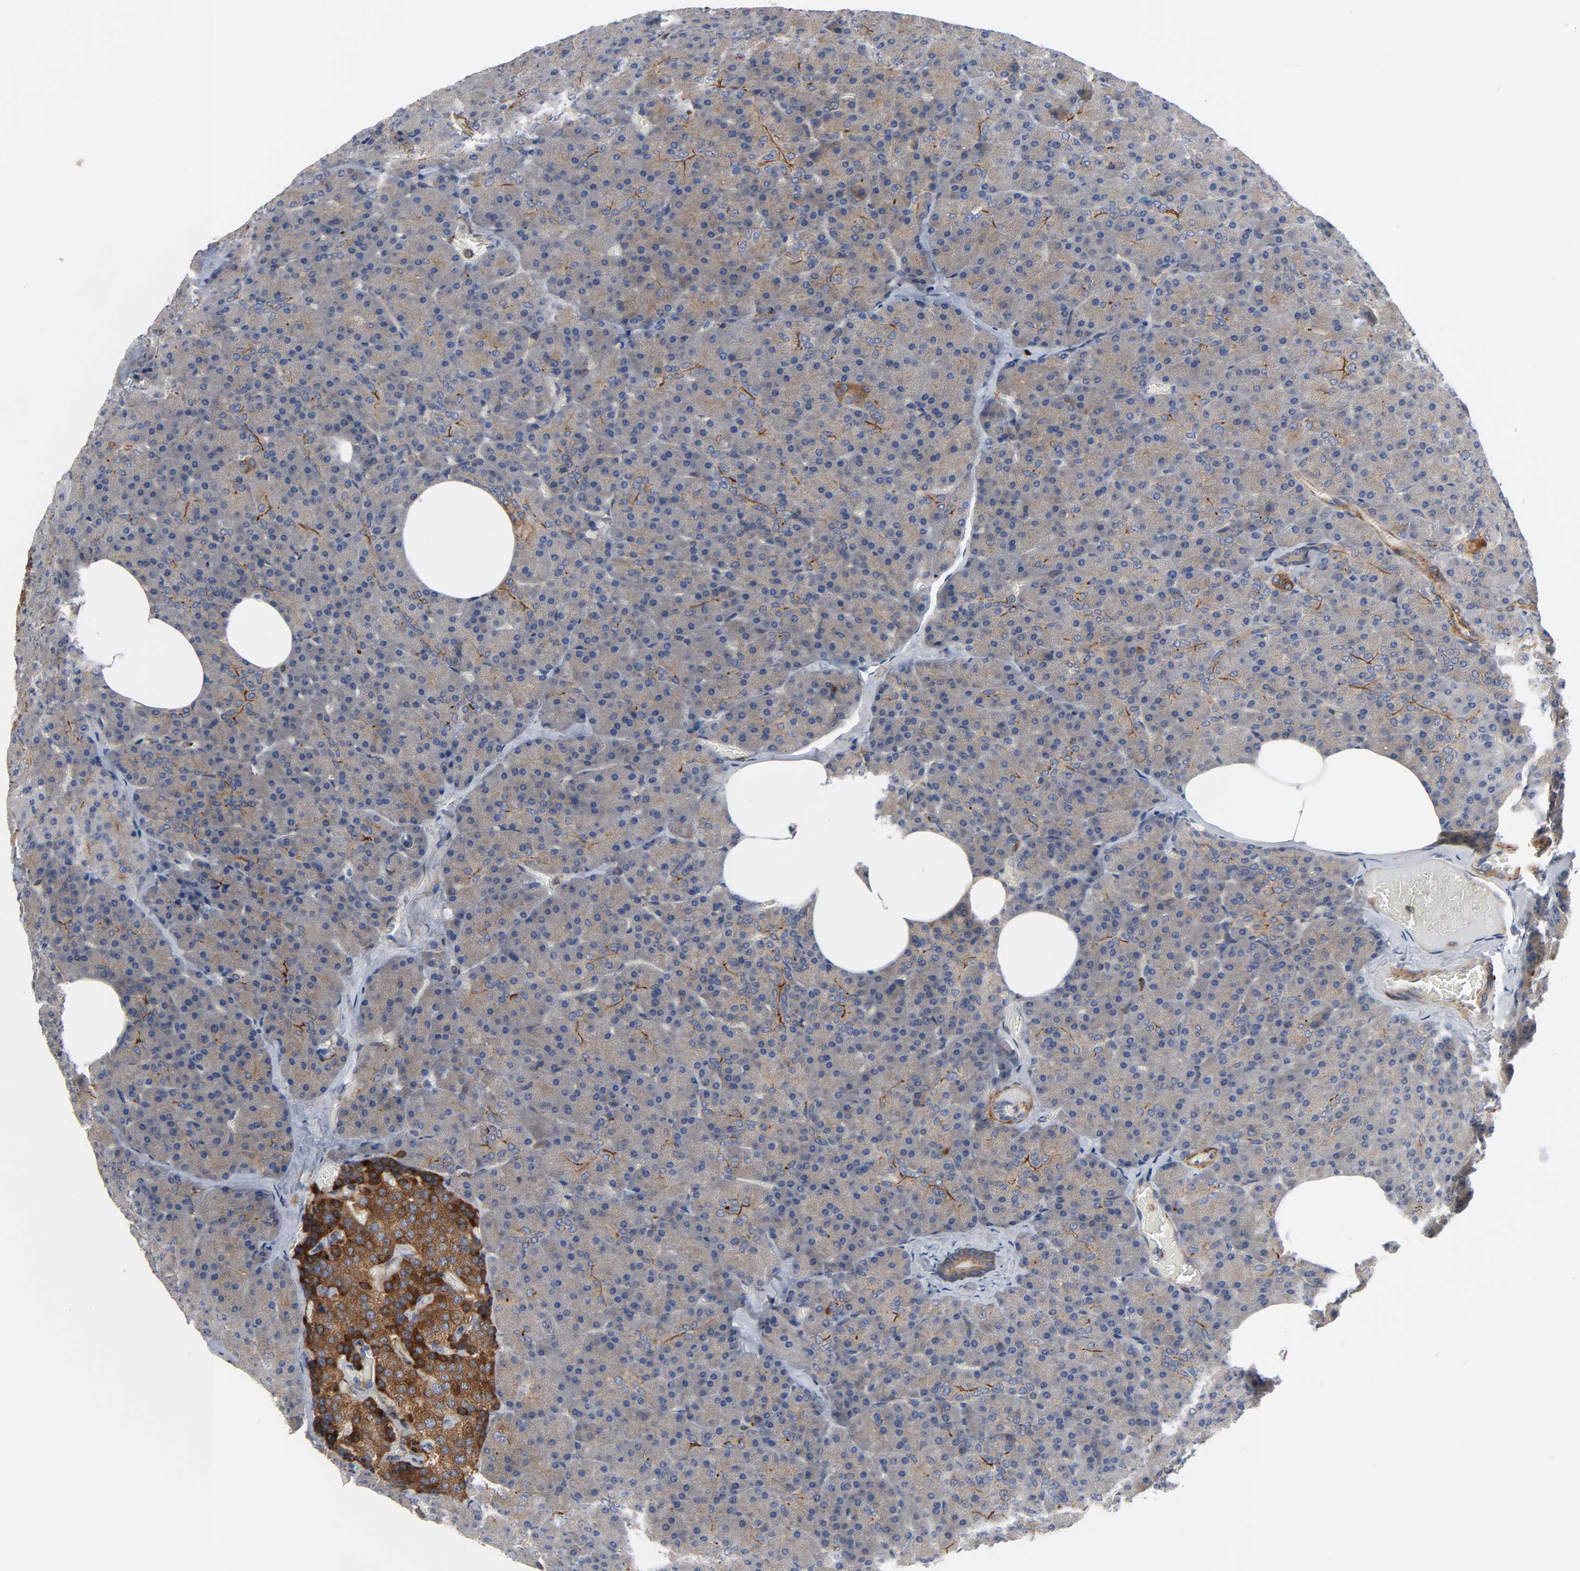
{"staining": {"intensity": "moderate", "quantity": "25%-75%", "location": "cytoplasmic/membranous"}, "tissue": "pancreas", "cell_type": "Exocrine glandular cells", "image_type": "normal", "snomed": [{"axis": "morphology", "description": "Normal tissue, NOS"}, {"axis": "topography", "description": "Pancreas"}], "caption": "Pancreas was stained to show a protein in brown. There is medium levels of moderate cytoplasmic/membranous staining in about 25%-75% of exocrine glandular cells.", "gene": "ARHGAP1", "patient": {"sex": "female", "age": 35}}